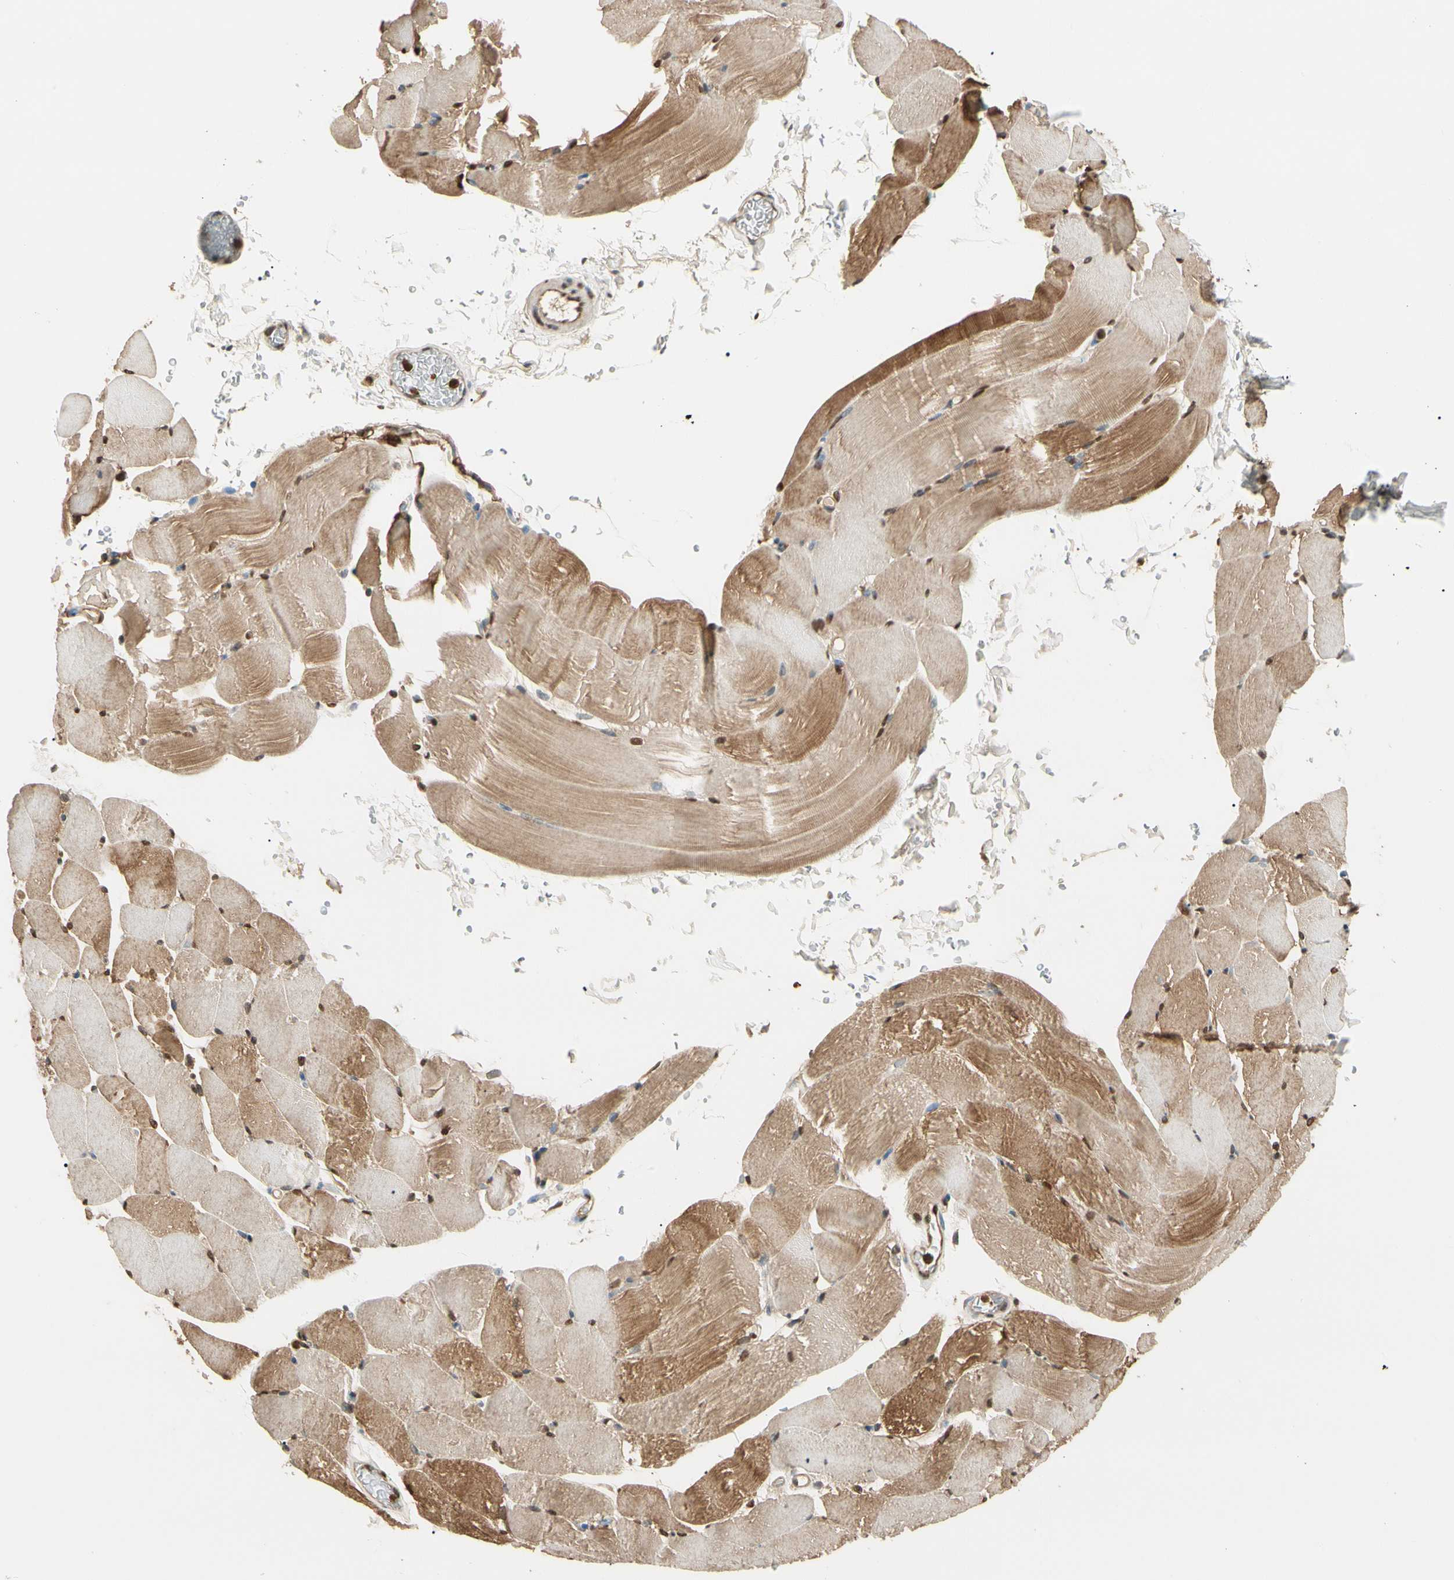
{"staining": {"intensity": "moderate", "quantity": ">75%", "location": "cytoplasmic/membranous"}, "tissue": "skeletal muscle", "cell_type": "Myocytes", "image_type": "normal", "snomed": [{"axis": "morphology", "description": "Normal tissue, NOS"}, {"axis": "topography", "description": "Skeletal muscle"}, {"axis": "topography", "description": "Parathyroid gland"}], "caption": "Myocytes show medium levels of moderate cytoplasmic/membranous positivity in about >75% of cells in normal skeletal muscle.", "gene": "PNCK", "patient": {"sex": "female", "age": 37}}